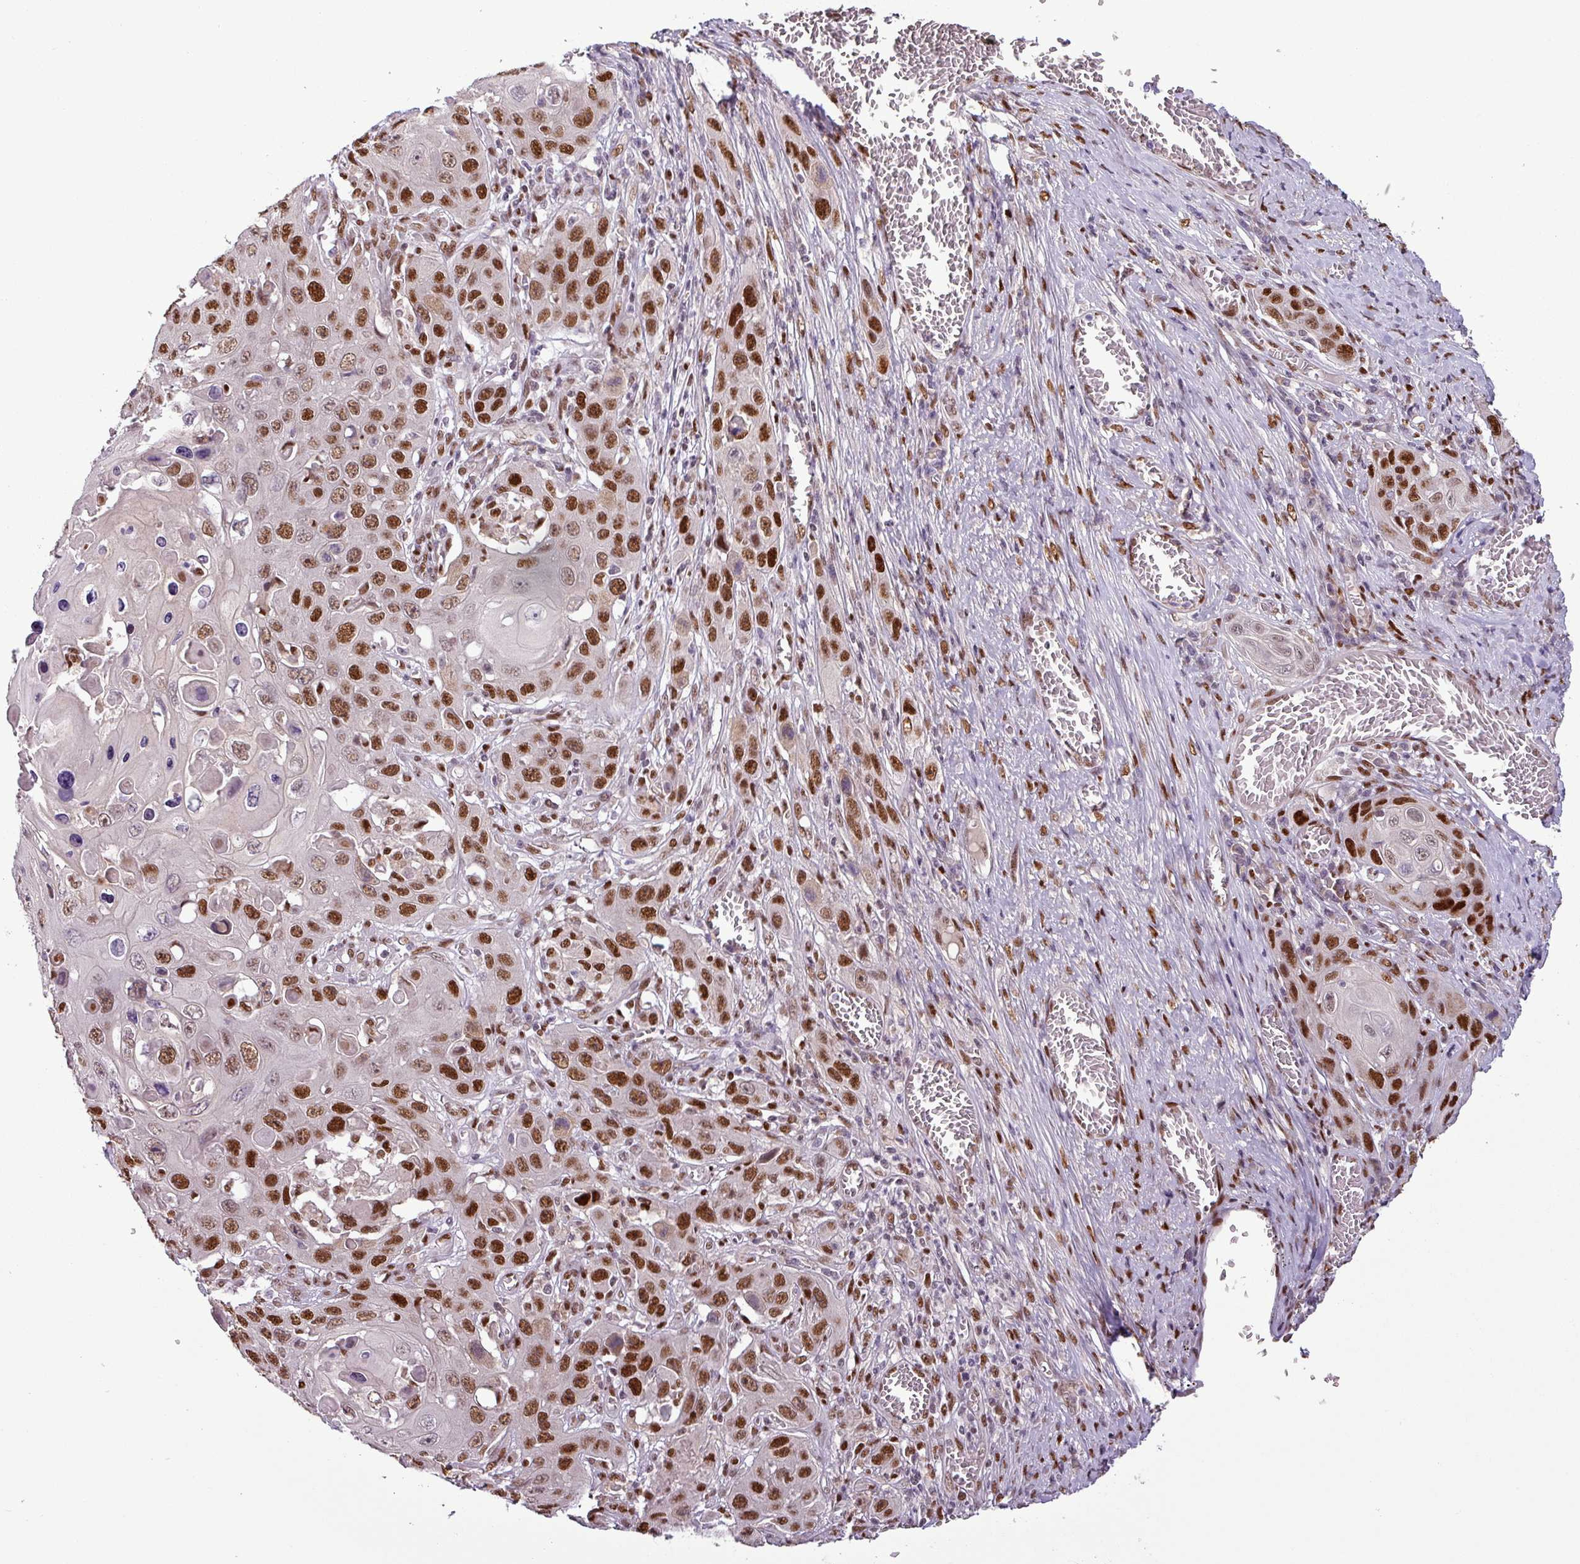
{"staining": {"intensity": "strong", "quantity": ">75%", "location": "nuclear"}, "tissue": "skin cancer", "cell_type": "Tumor cells", "image_type": "cancer", "snomed": [{"axis": "morphology", "description": "Squamous cell carcinoma, NOS"}, {"axis": "topography", "description": "Skin"}], "caption": "Skin squamous cell carcinoma stained with IHC shows strong nuclear positivity in about >75% of tumor cells.", "gene": "IRF2BPL", "patient": {"sex": "male", "age": 55}}